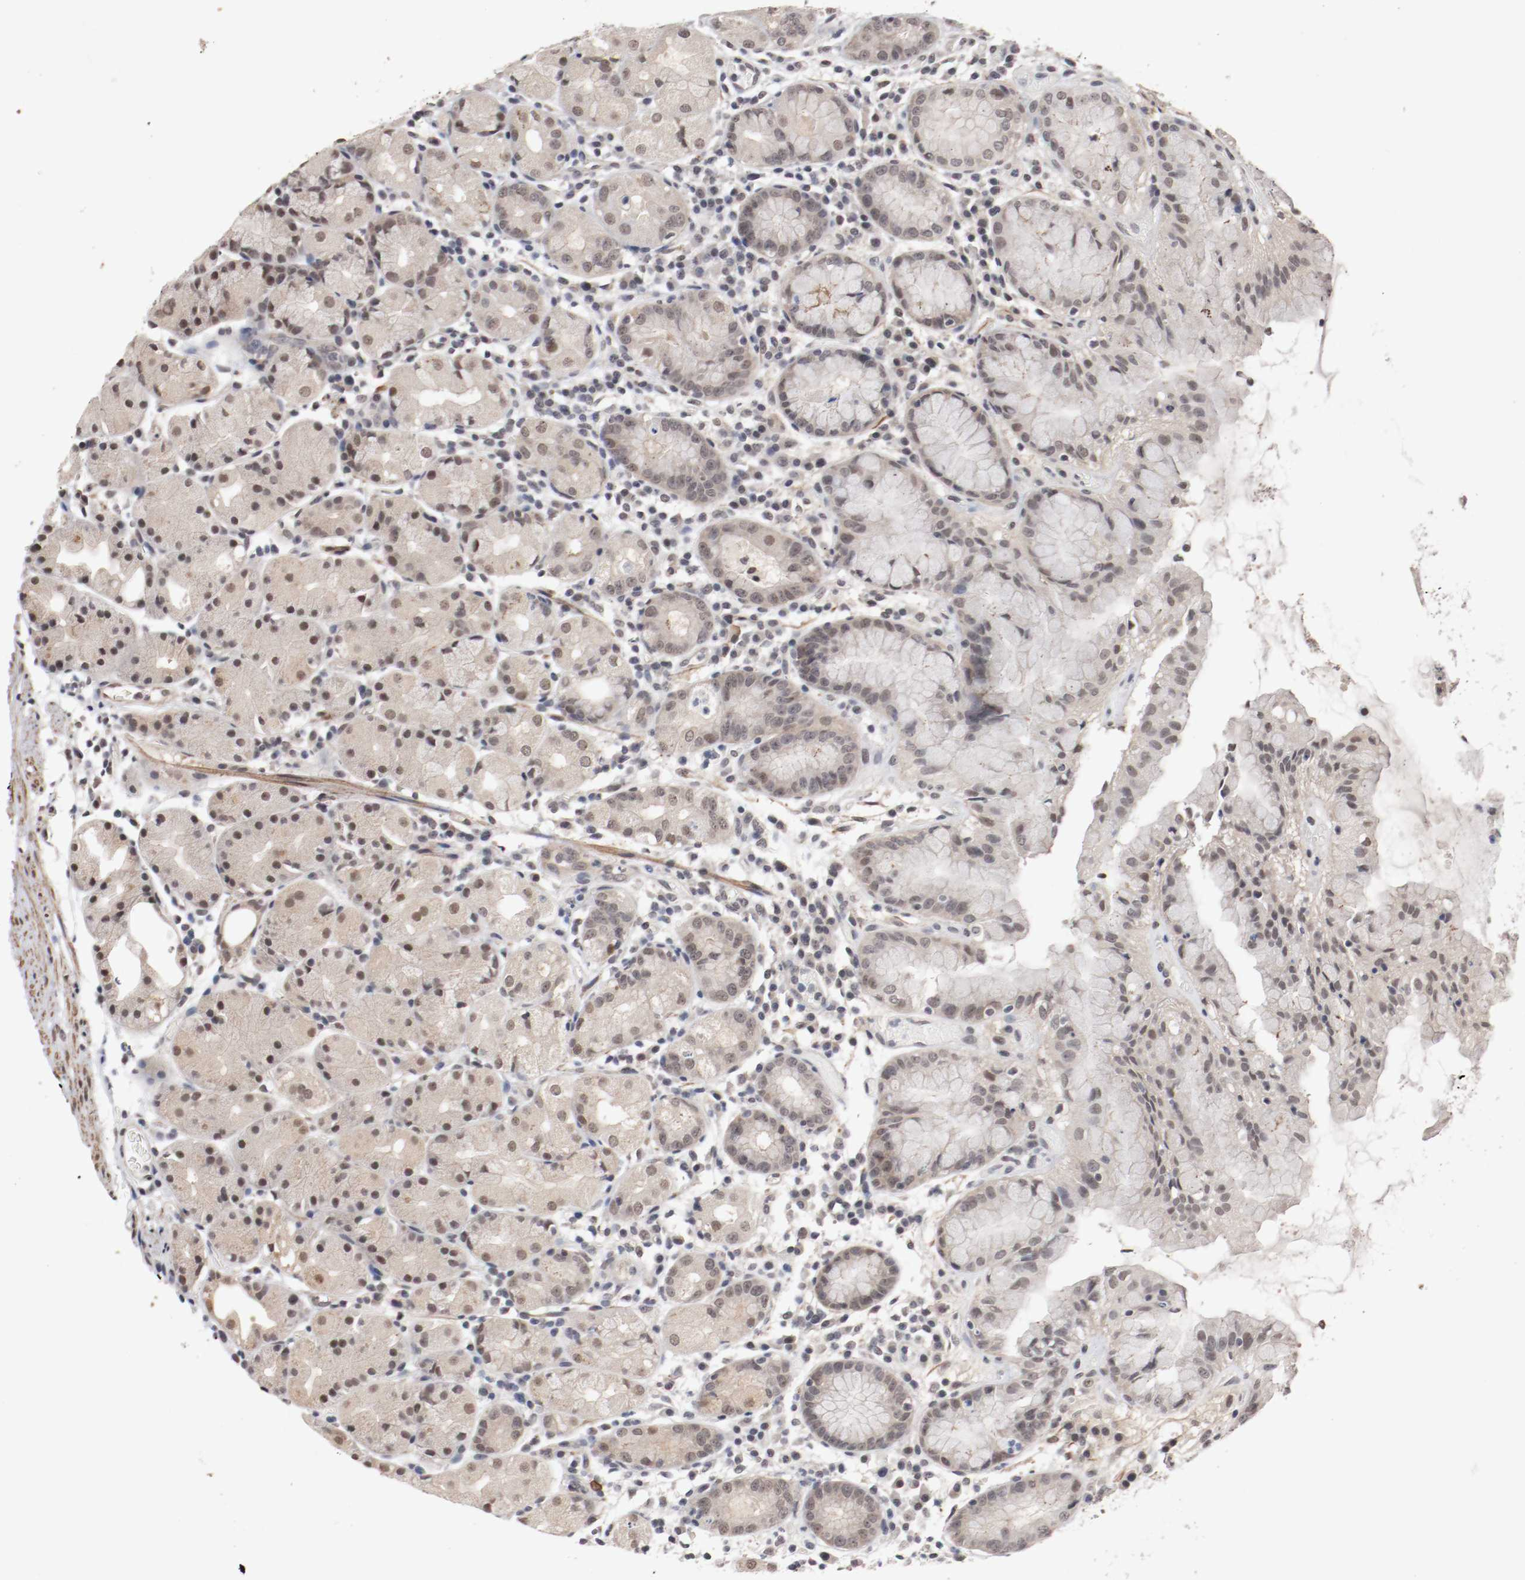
{"staining": {"intensity": "moderate", "quantity": "25%-75%", "location": "nuclear"}, "tissue": "stomach", "cell_type": "Glandular cells", "image_type": "normal", "snomed": [{"axis": "morphology", "description": "Normal tissue, NOS"}, {"axis": "topography", "description": "Stomach"}, {"axis": "topography", "description": "Stomach, lower"}], "caption": "Stomach was stained to show a protein in brown. There is medium levels of moderate nuclear positivity in approximately 25%-75% of glandular cells. The protein is shown in brown color, while the nuclei are stained blue.", "gene": "CSNK2B", "patient": {"sex": "female", "age": 75}}